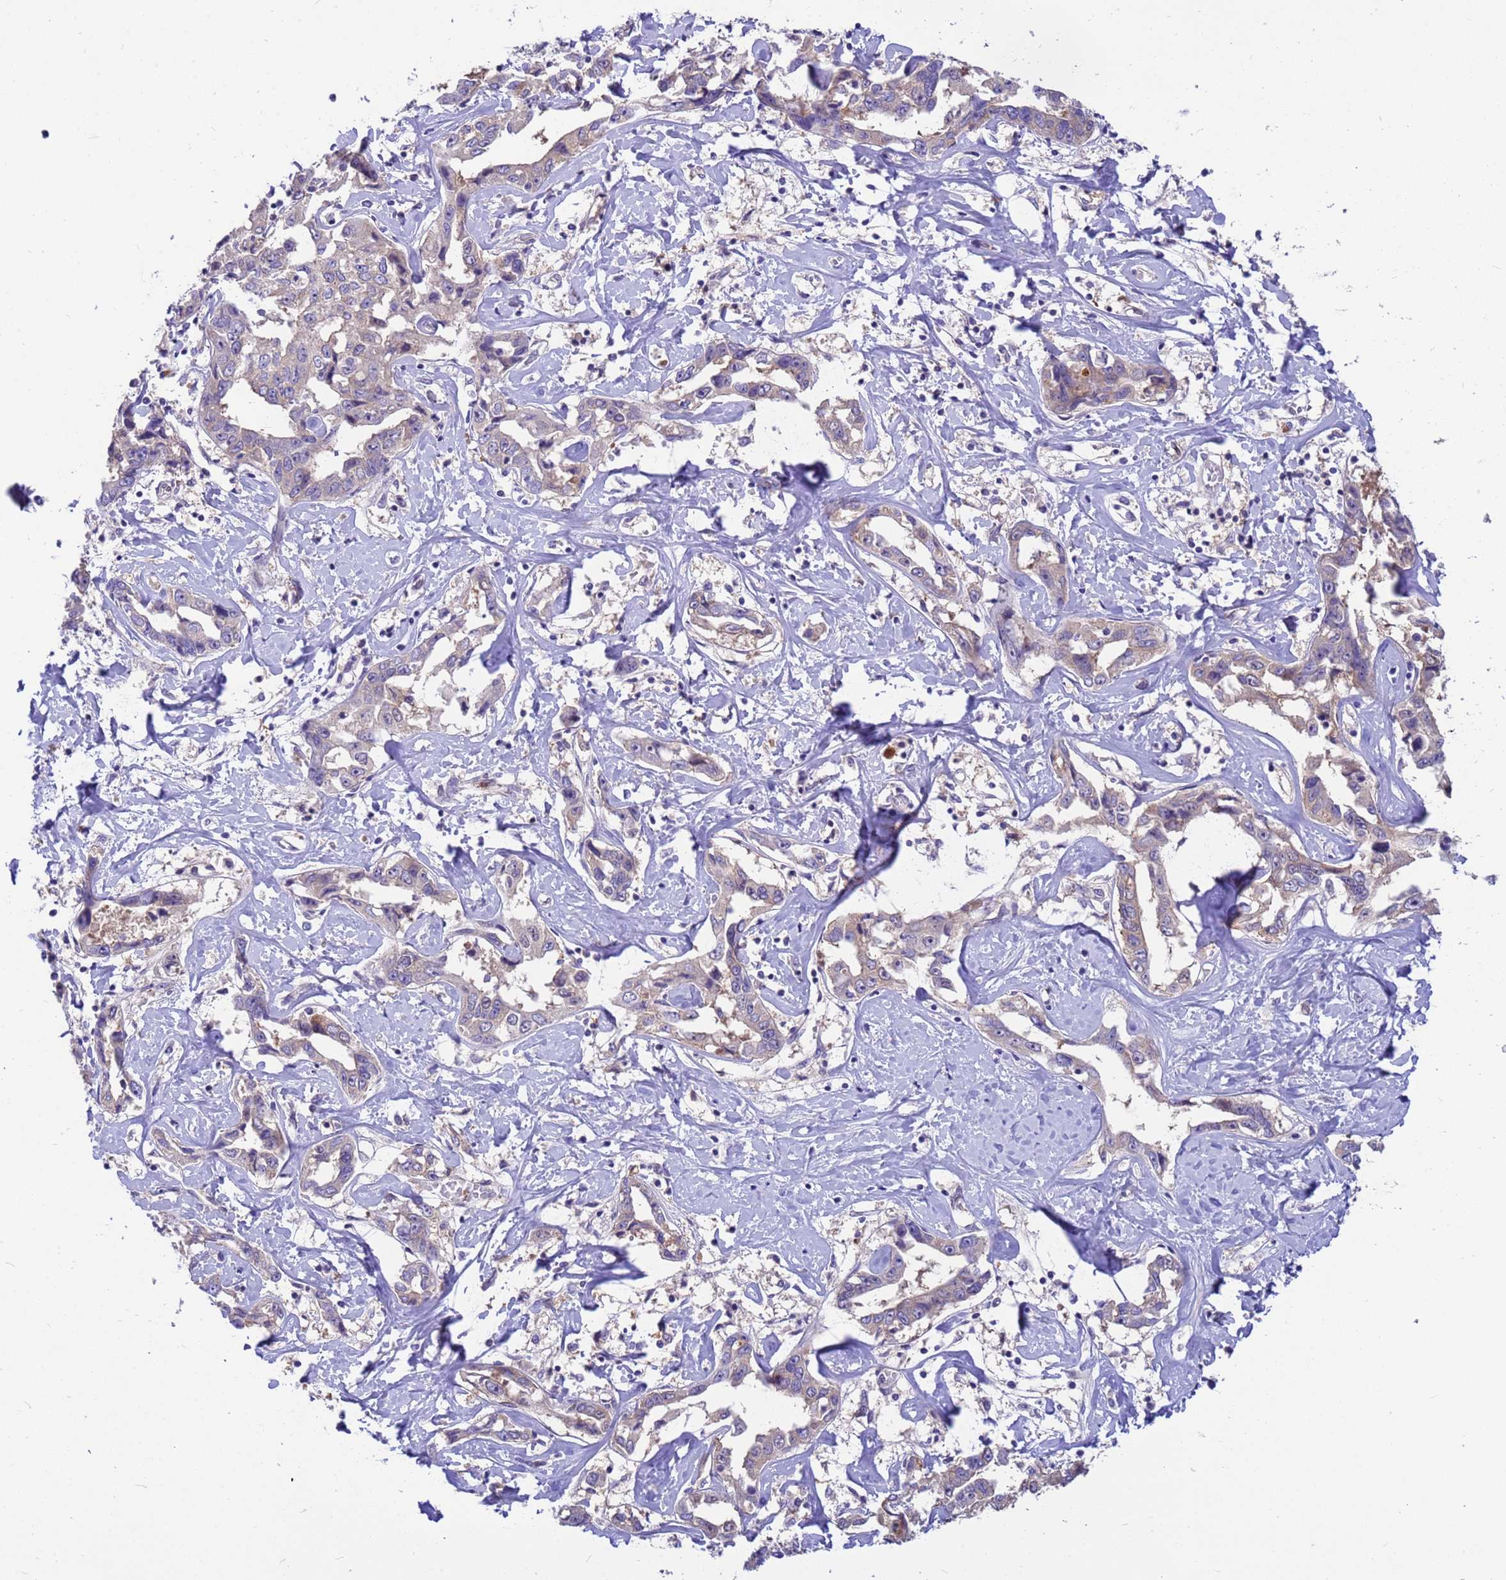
{"staining": {"intensity": "negative", "quantity": "none", "location": "none"}, "tissue": "liver cancer", "cell_type": "Tumor cells", "image_type": "cancer", "snomed": [{"axis": "morphology", "description": "Cholangiocarcinoma"}, {"axis": "topography", "description": "Liver"}], "caption": "Tumor cells show no significant protein positivity in liver cancer (cholangiocarcinoma).", "gene": "PPP2CB", "patient": {"sex": "male", "age": 59}}